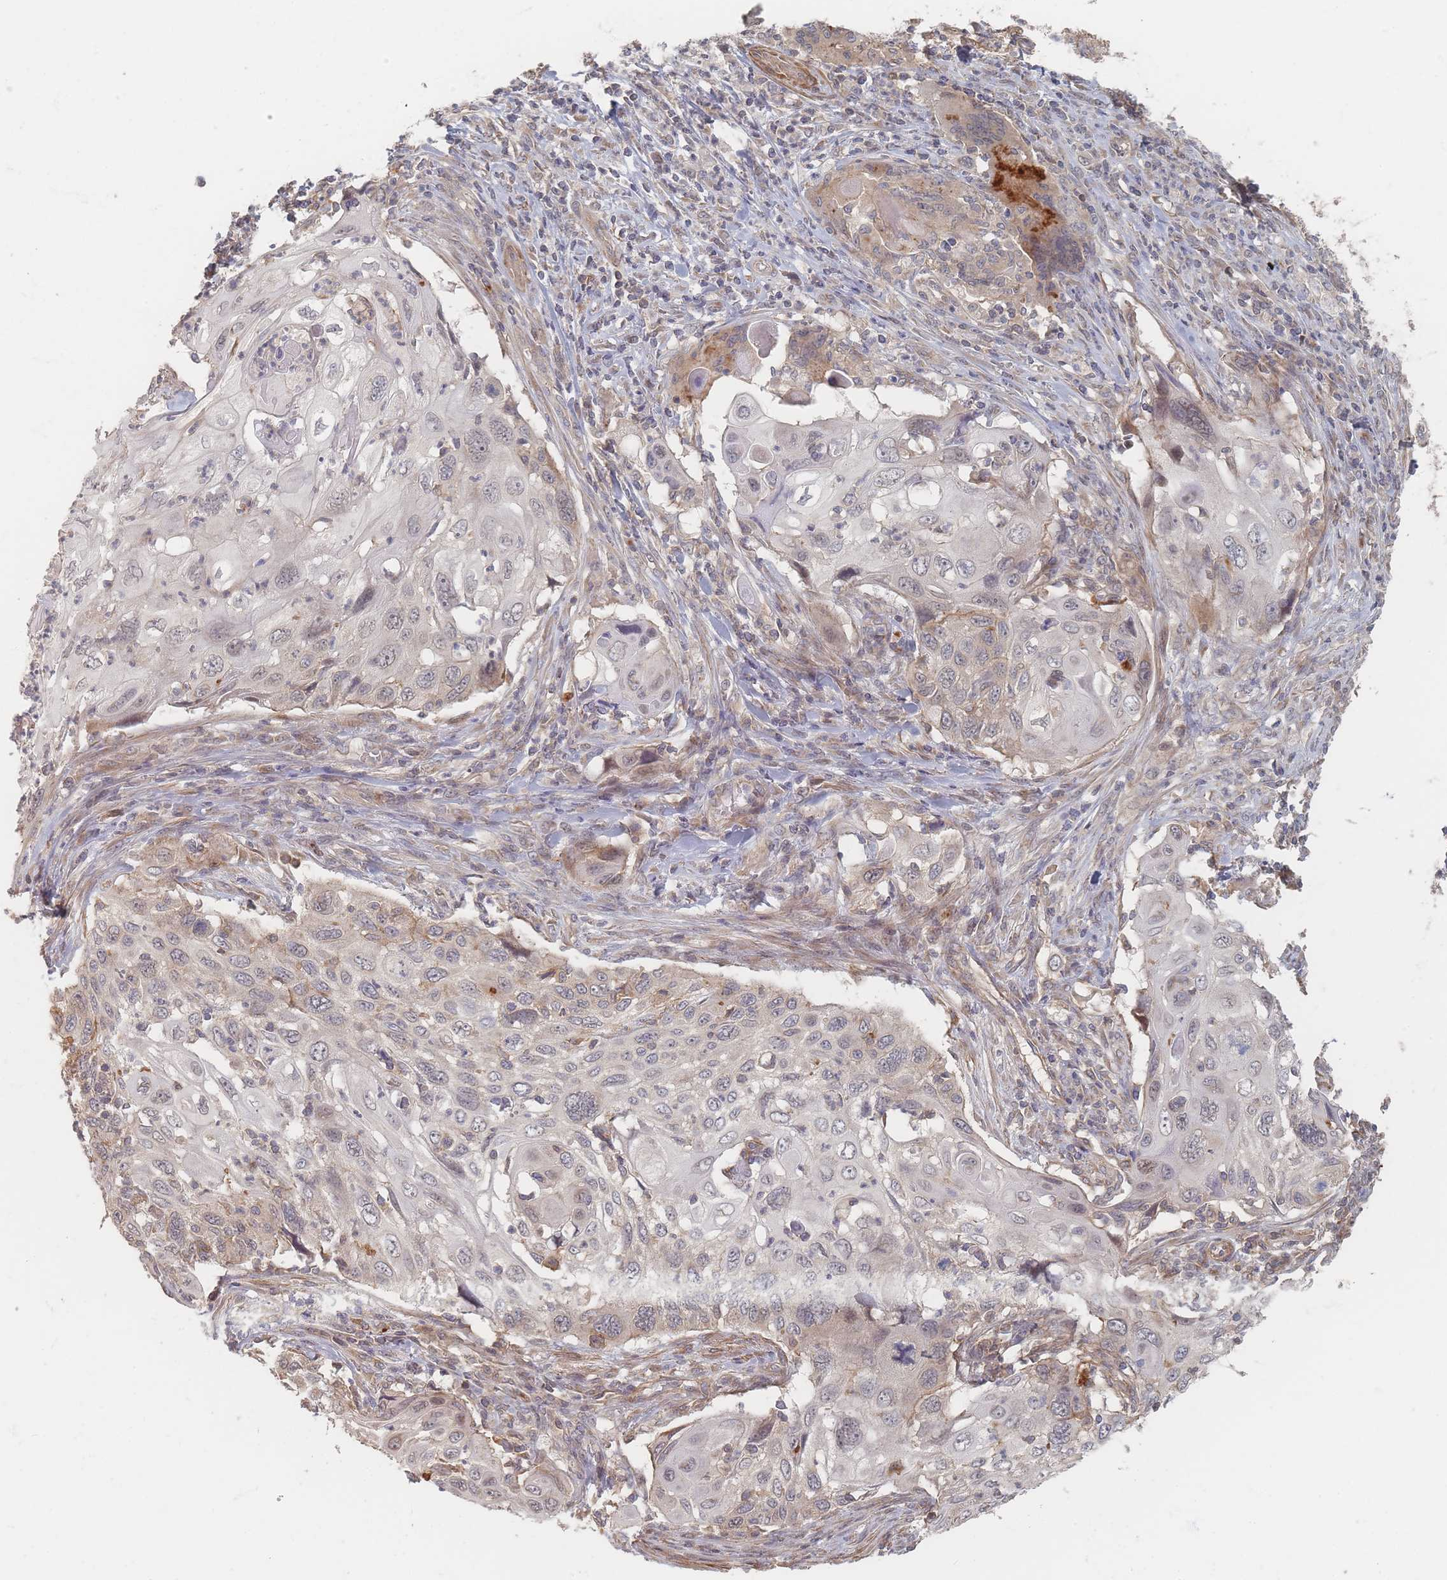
{"staining": {"intensity": "weak", "quantity": "<25%", "location": "cytoplasmic/membranous"}, "tissue": "cervical cancer", "cell_type": "Tumor cells", "image_type": "cancer", "snomed": [{"axis": "morphology", "description": "Squamous cell carcinoma, NOS"}, {"axis": "topography", "description": "Cervix"}], "caption": "Immunohistochemistry (IHC) of human cervical cancer (squamous cell carcinoma) reveals no staining in tumor cells.", "gene": "GLE1", "patient": {"sex": "female", "age": 70}}